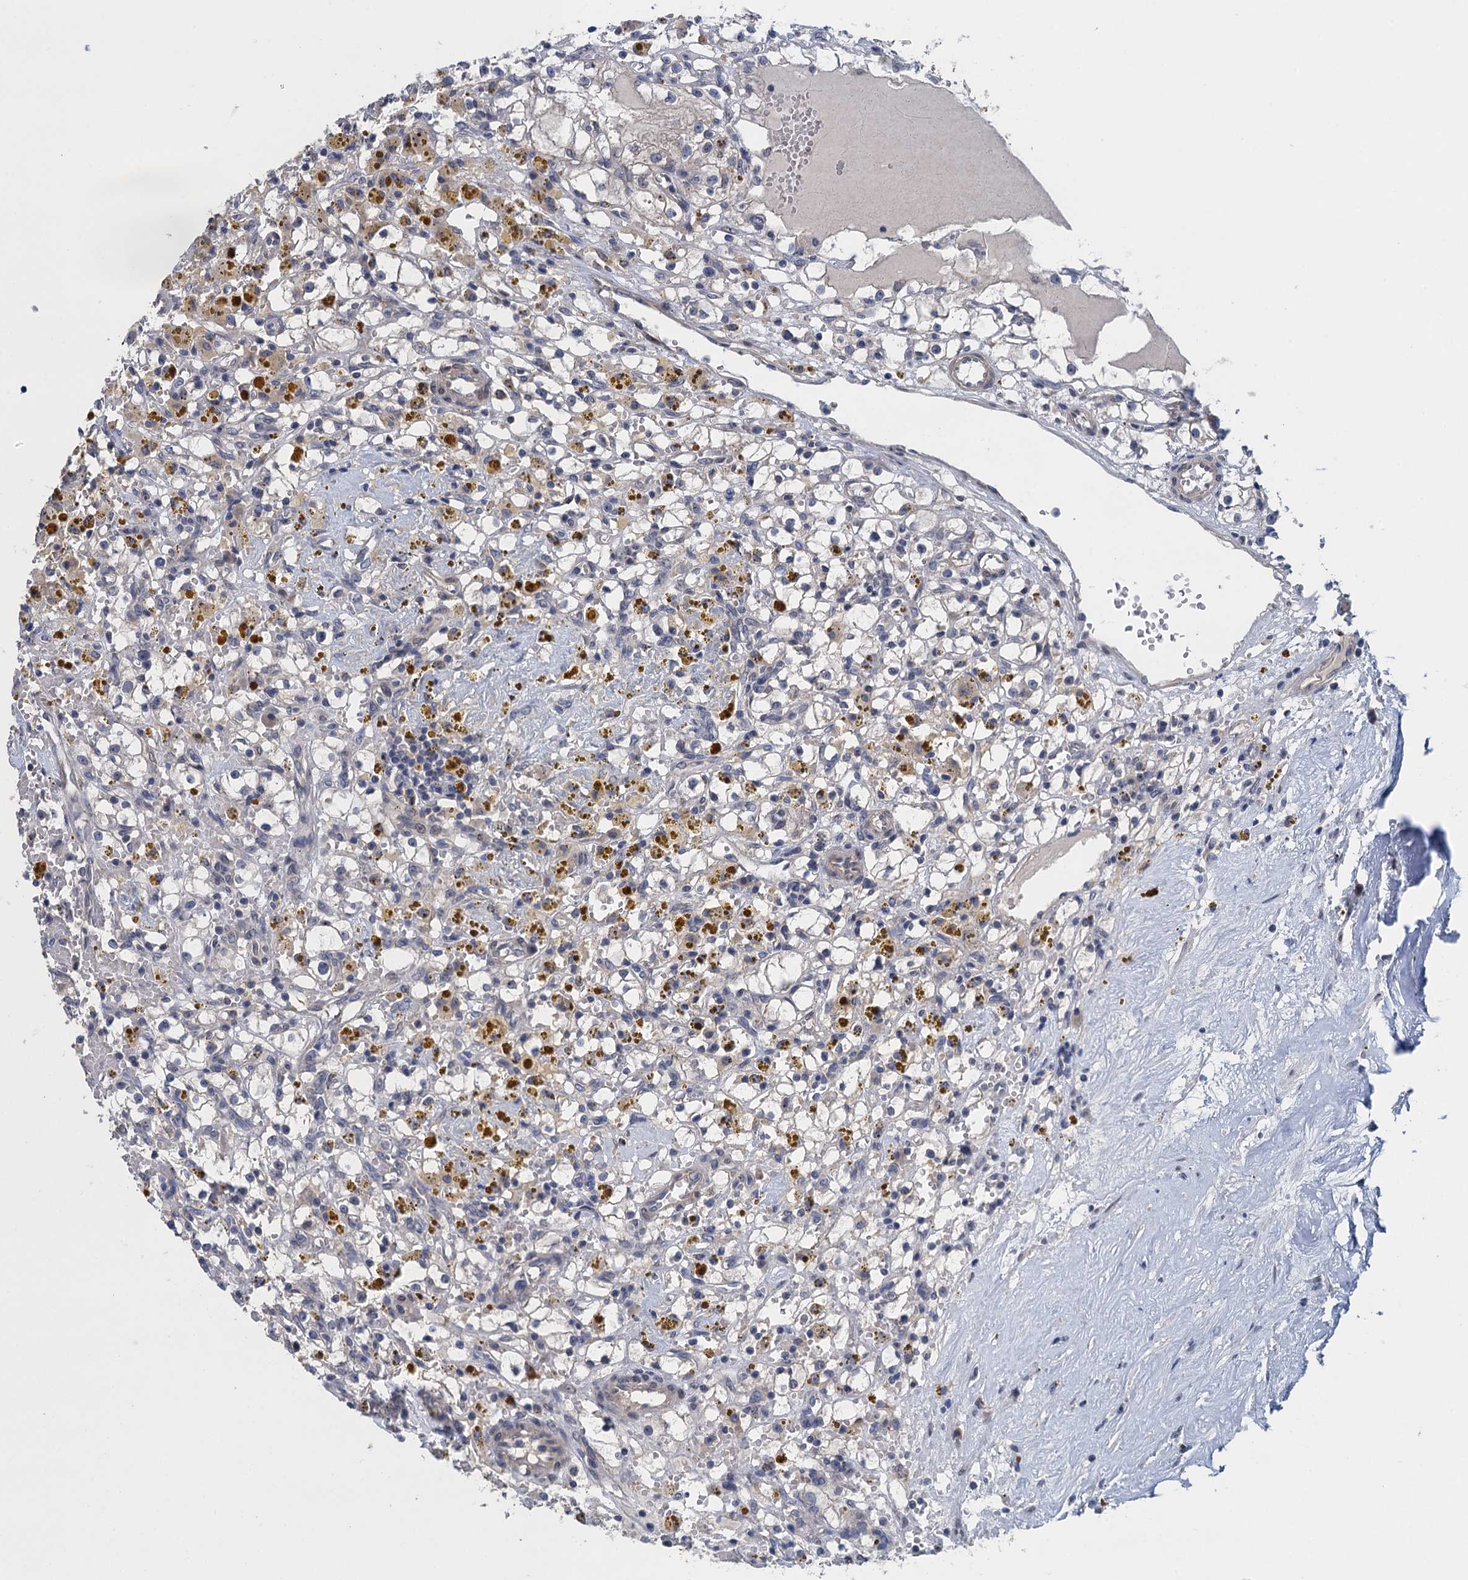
{"staining": {"intensity": "negative", "quantity": "none", "location": "none"}, "tissue": "renal cancer", "cell_type": "Tumor cells", "image_type": "cancer", "snomed": [{"axis": "morphology", "description": "Adenocarcinoma, NOS"}, {"axis": "topography", "description": "Kidney"}], "caption": "DAB (3,3'-diaminobenzidine) immunohistochemical staining of renal adenocarcinoma shows no significant expression in tumor cells. Brightfield microscopy of immunohistochemistry stained with DAB (brown) and hematoxylin (blue), captured at high magnification.", "gene": "CTU2", "patient": {"sex": "male", "age": 56}}